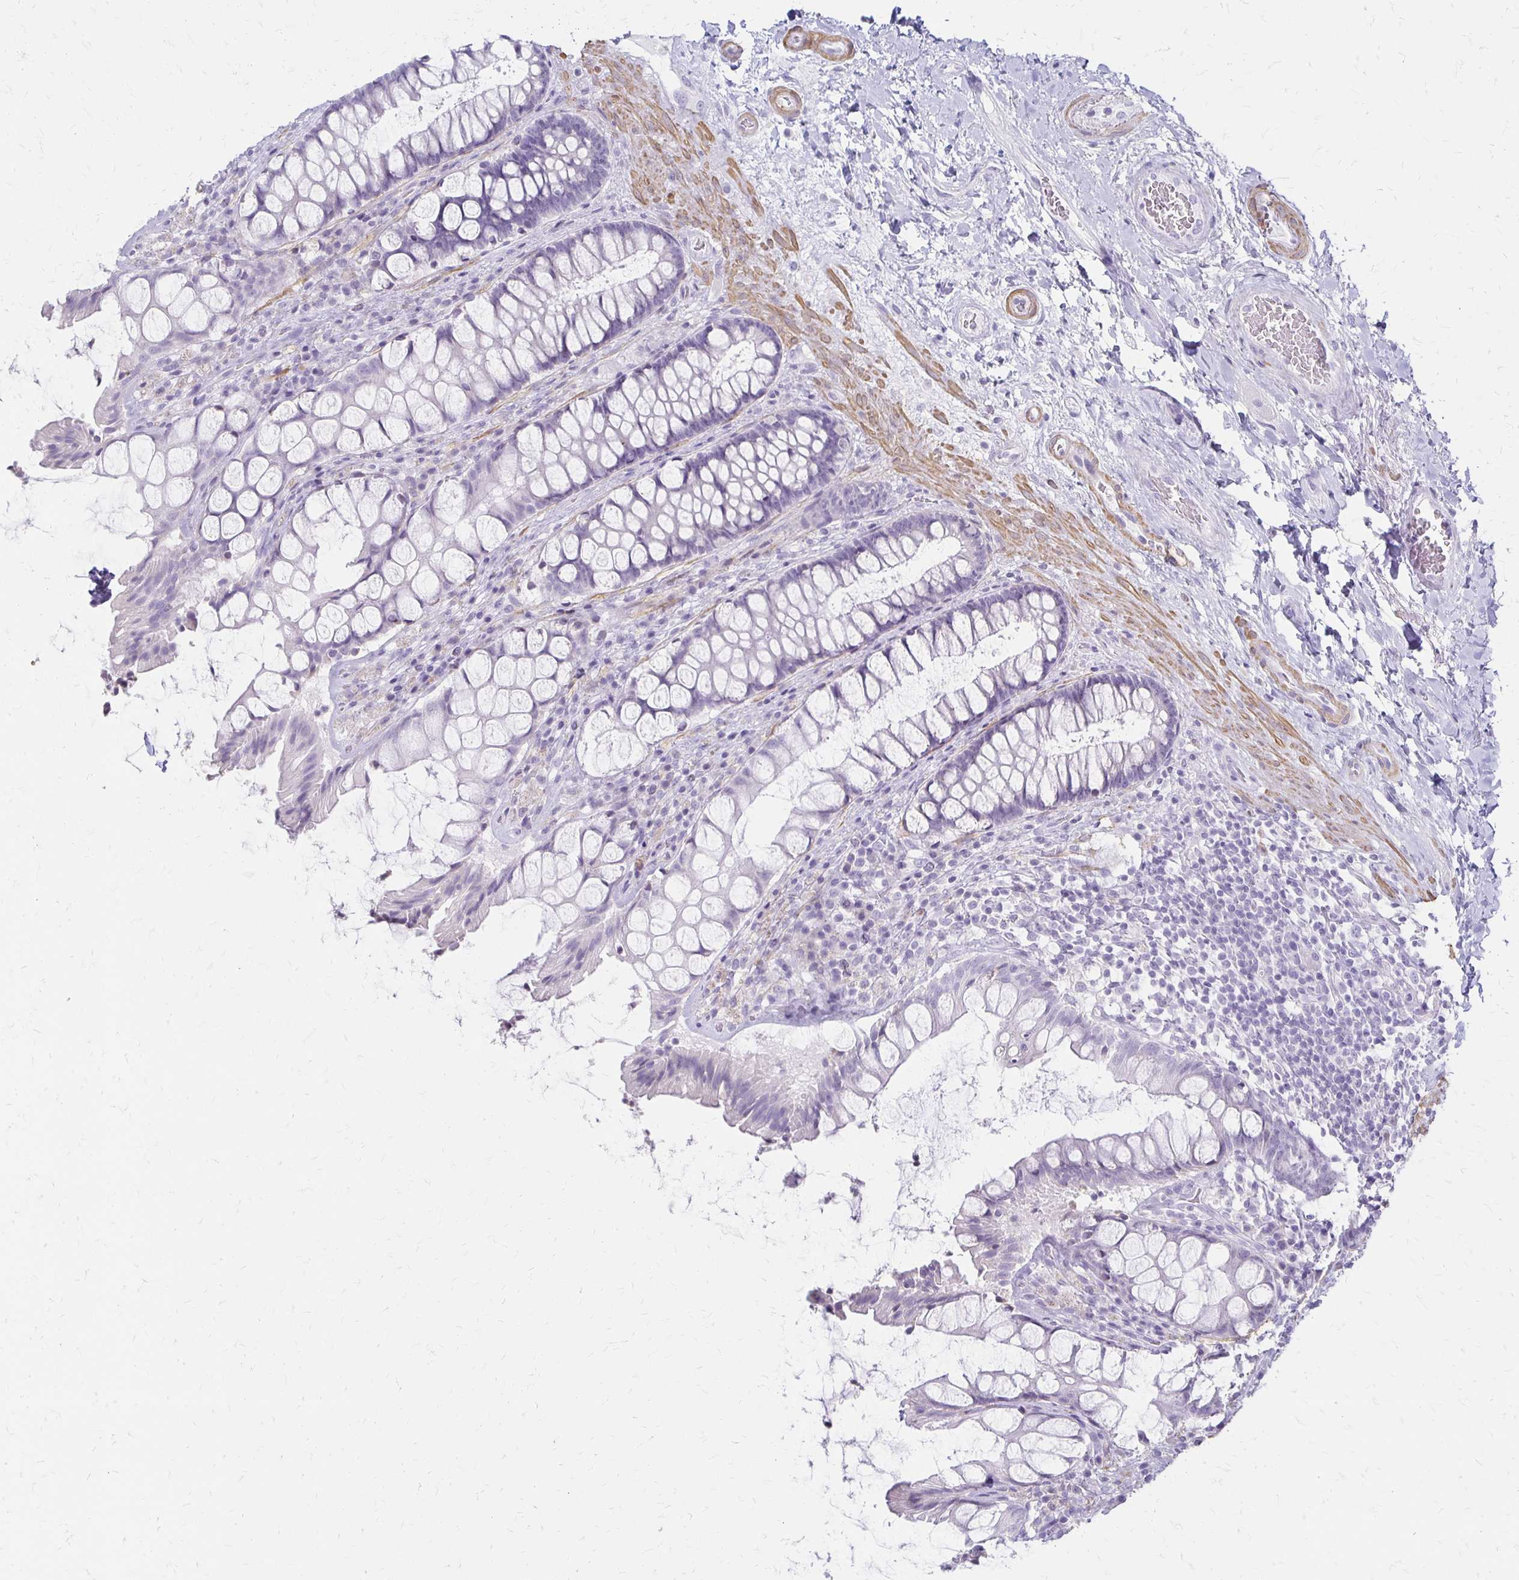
{"staining": {"intensity": "negative", "quantity": "none", "location": "none"}, "tissue": "rectum", "cell_type": "Glandular cells", "image_type": "normal", "snomed": [{"axis": "morphology", "description": "Normal tissue, NOS"}, {"axis": "topography", "description": "Rectum"}], "caption": "Immunohistochemical staining of benign human rectum exhibits no significant expression in glandular cells.", "gene": "IVL", "patient": {"sex": "female", "age": 58}}